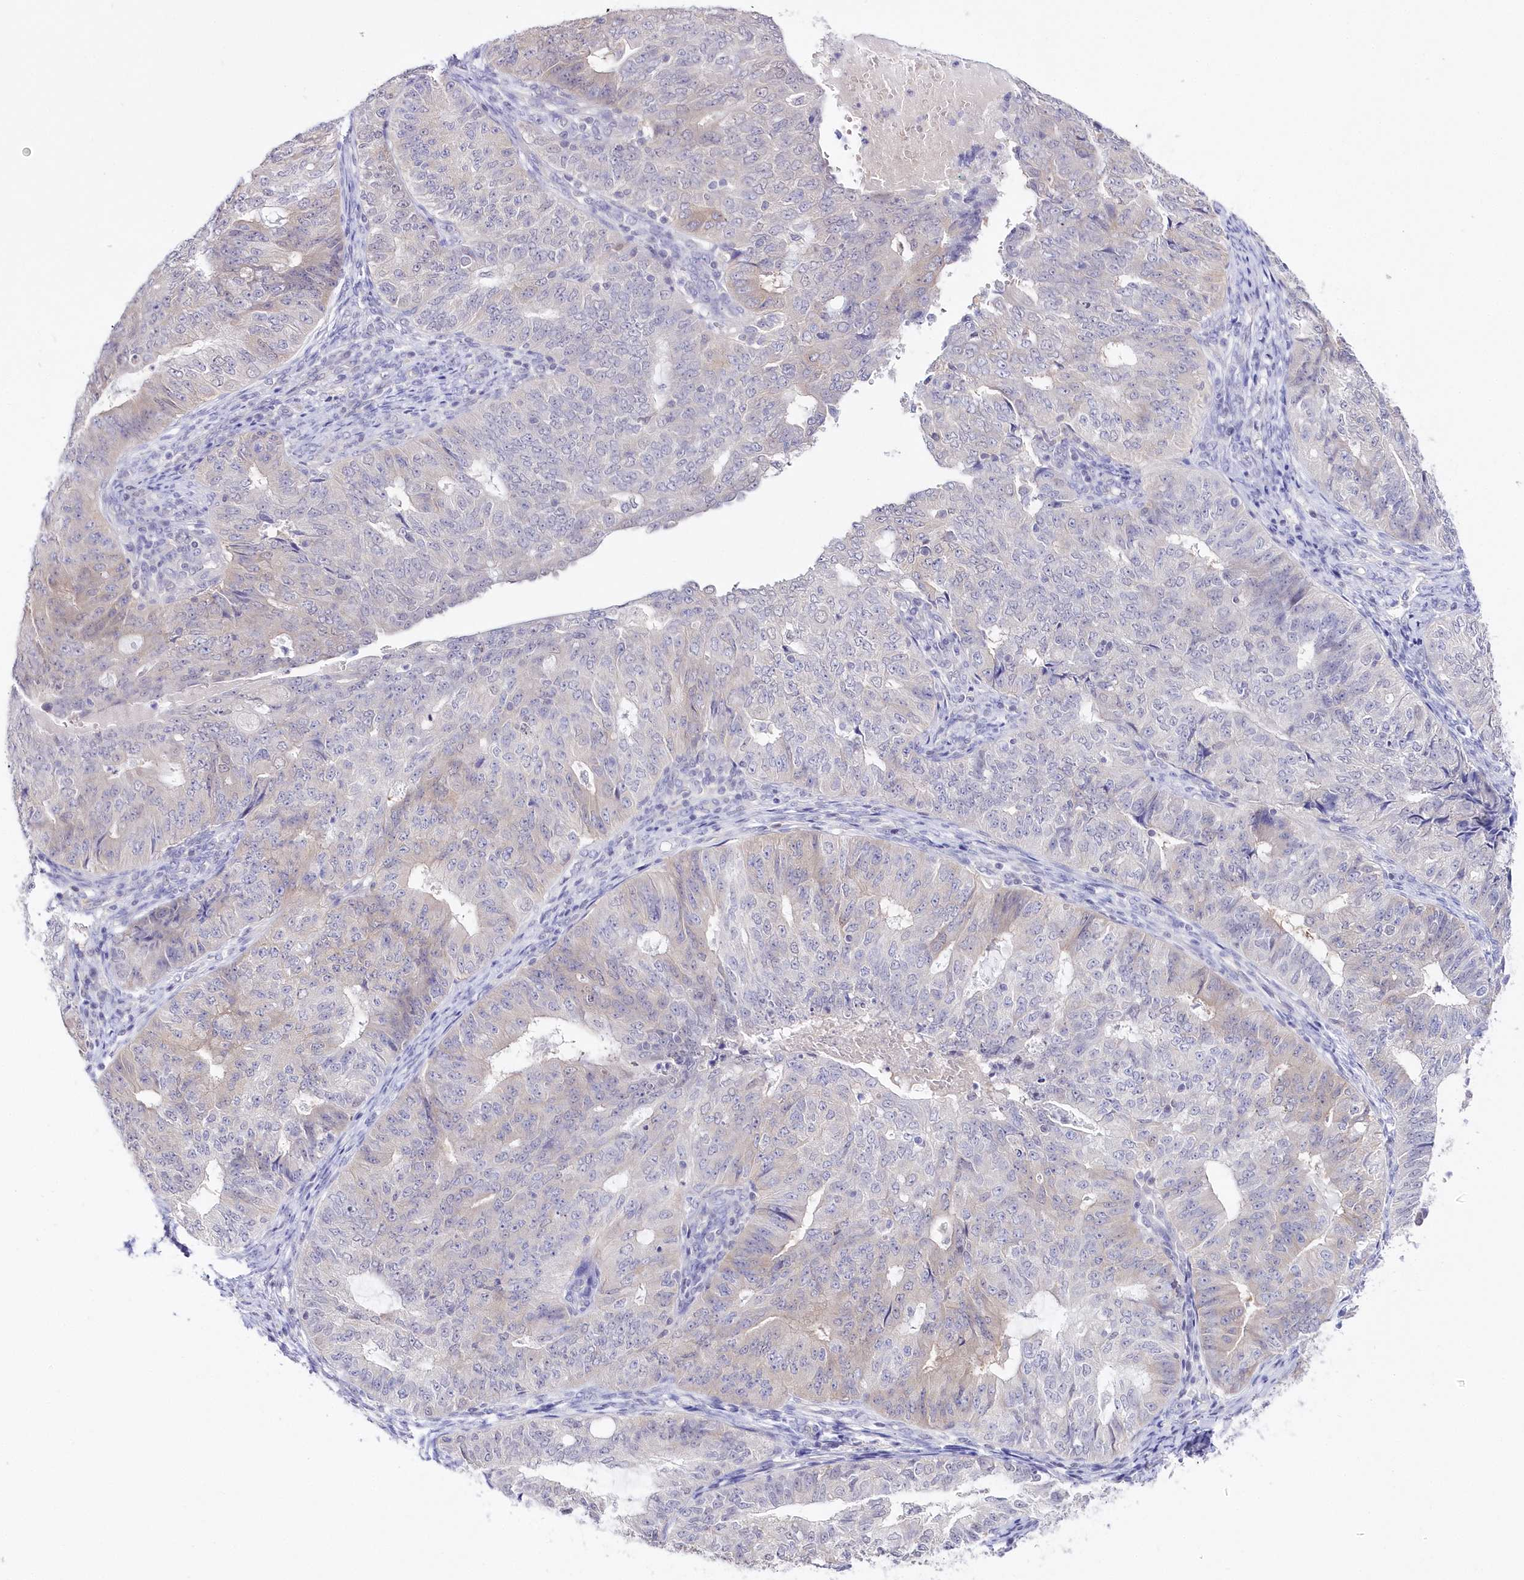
{"staining": {"intensity": "negative", "quantity": "none", "location": "none"}, "tissue": "endometrial cancer", "cell_type": "Tumor cells", "image_type": "cancer", "snomed": [{"axis": "morphology", "description": "Adenocarcinoma, NOS"}, {"axis": "topography", "description": "Endometrium"}], "caption": "High power microscopy photomicrograph of an IHC photomicrograph of endometrial cancer, revealing no significant staining in tumor cells.", "gene": "UBA6", "patient": {"sex": "female", "age": 32}}